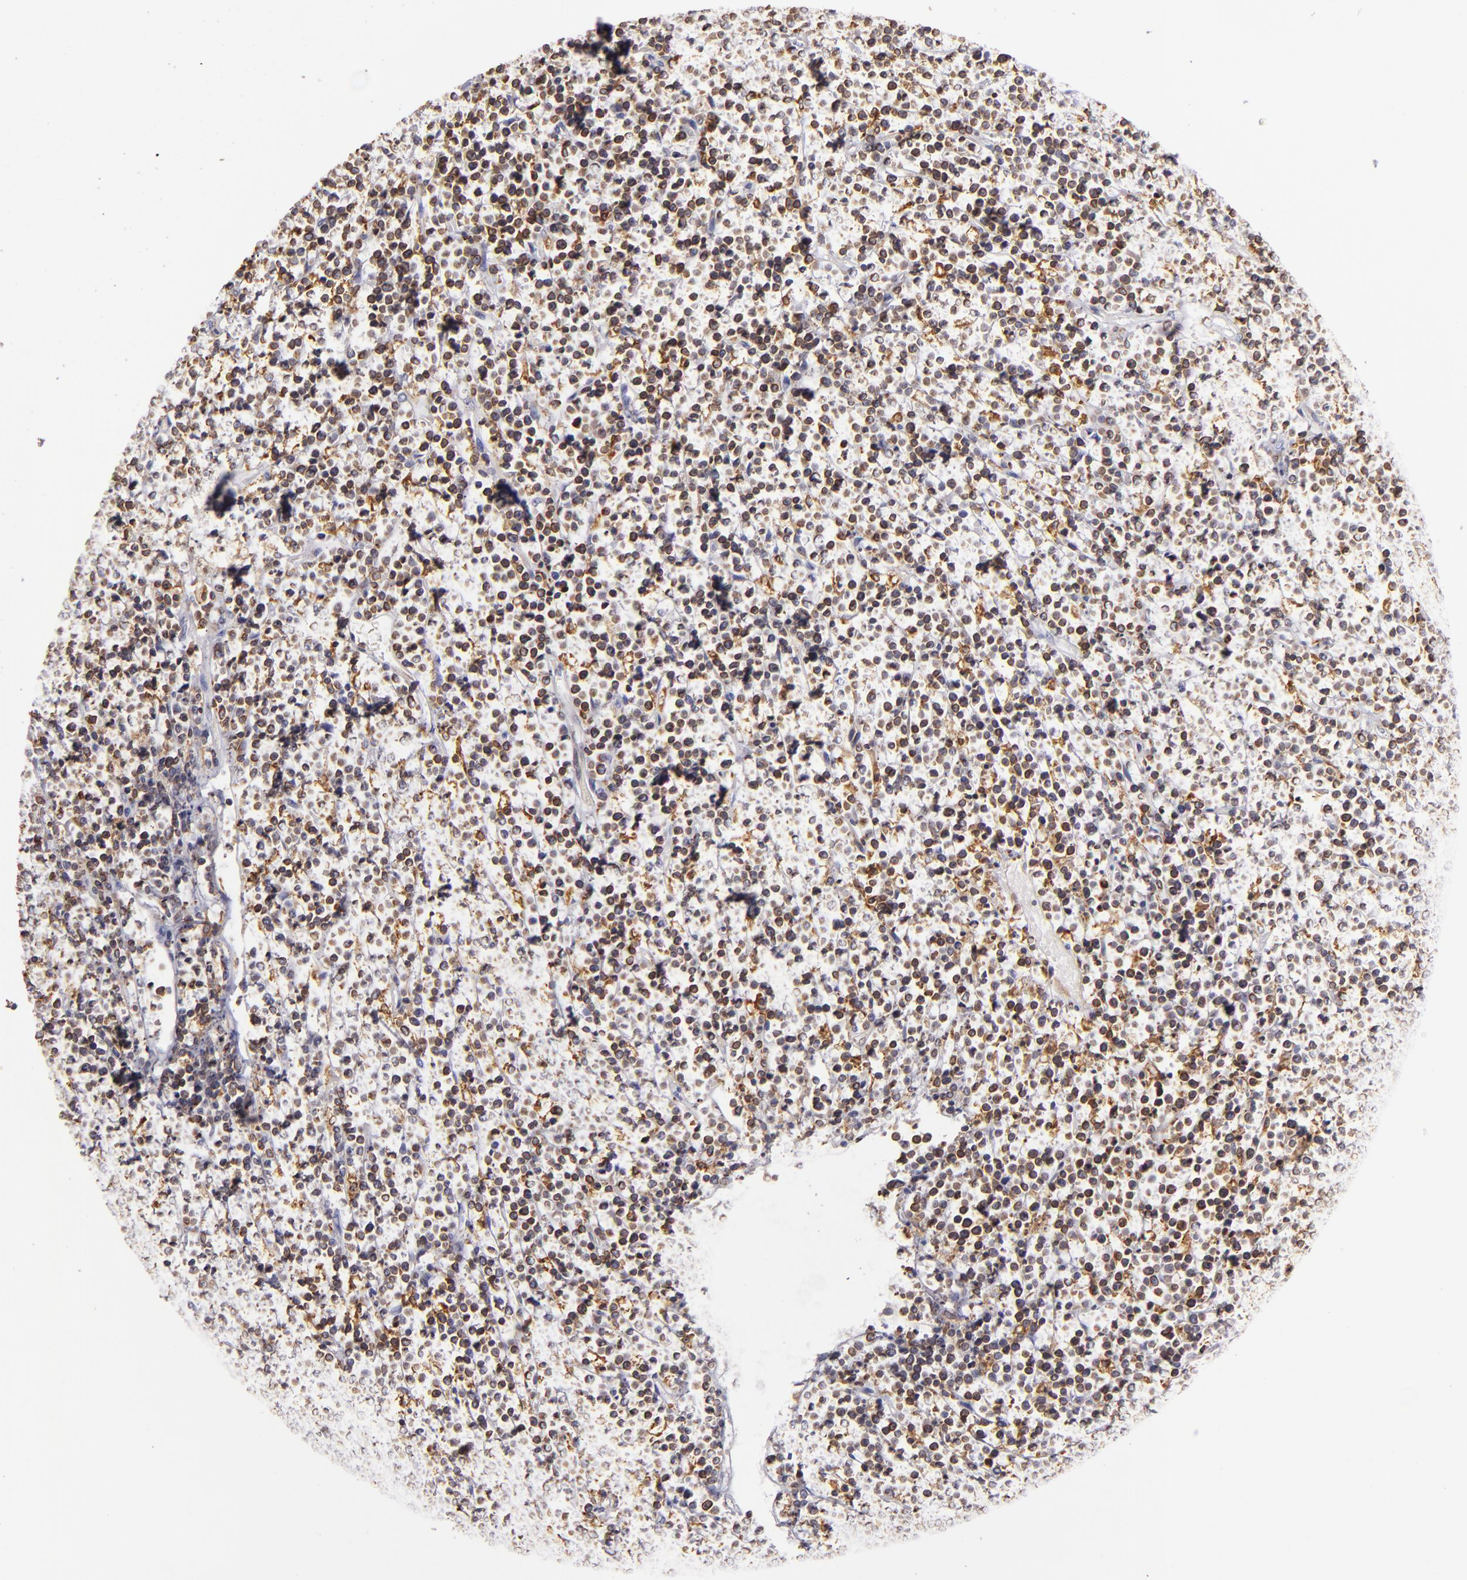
{"staining": {"intensity": "moderate", "quantity": "25%-75%", "location": "cytoplasmic/membranous"}, "tissue": "lymphoma", "cell_type": "Tumor cells", "image_type": "cancer", "snomed": [{"axis": "morphology", "description": "Malignant lymphoma, non-Hodgkin's type, High grade"}, {"axis": "topography", "description": "Ovary"}], "caption": "Immunohistochemistry (IHC) photomicrograph of neoplastic tissue: human high-grade malignant lymphoma, non-Hodgkin's type stained using immunohistochemistry demonstrates medium levels of moderate protein expression localized specifically in the cytoplasmic/membranous of tumor cells, appearing as a cytoplasmic/membranous brown color.", "gene": "CD74", "patient": {"sex": "female", "age": 56}}